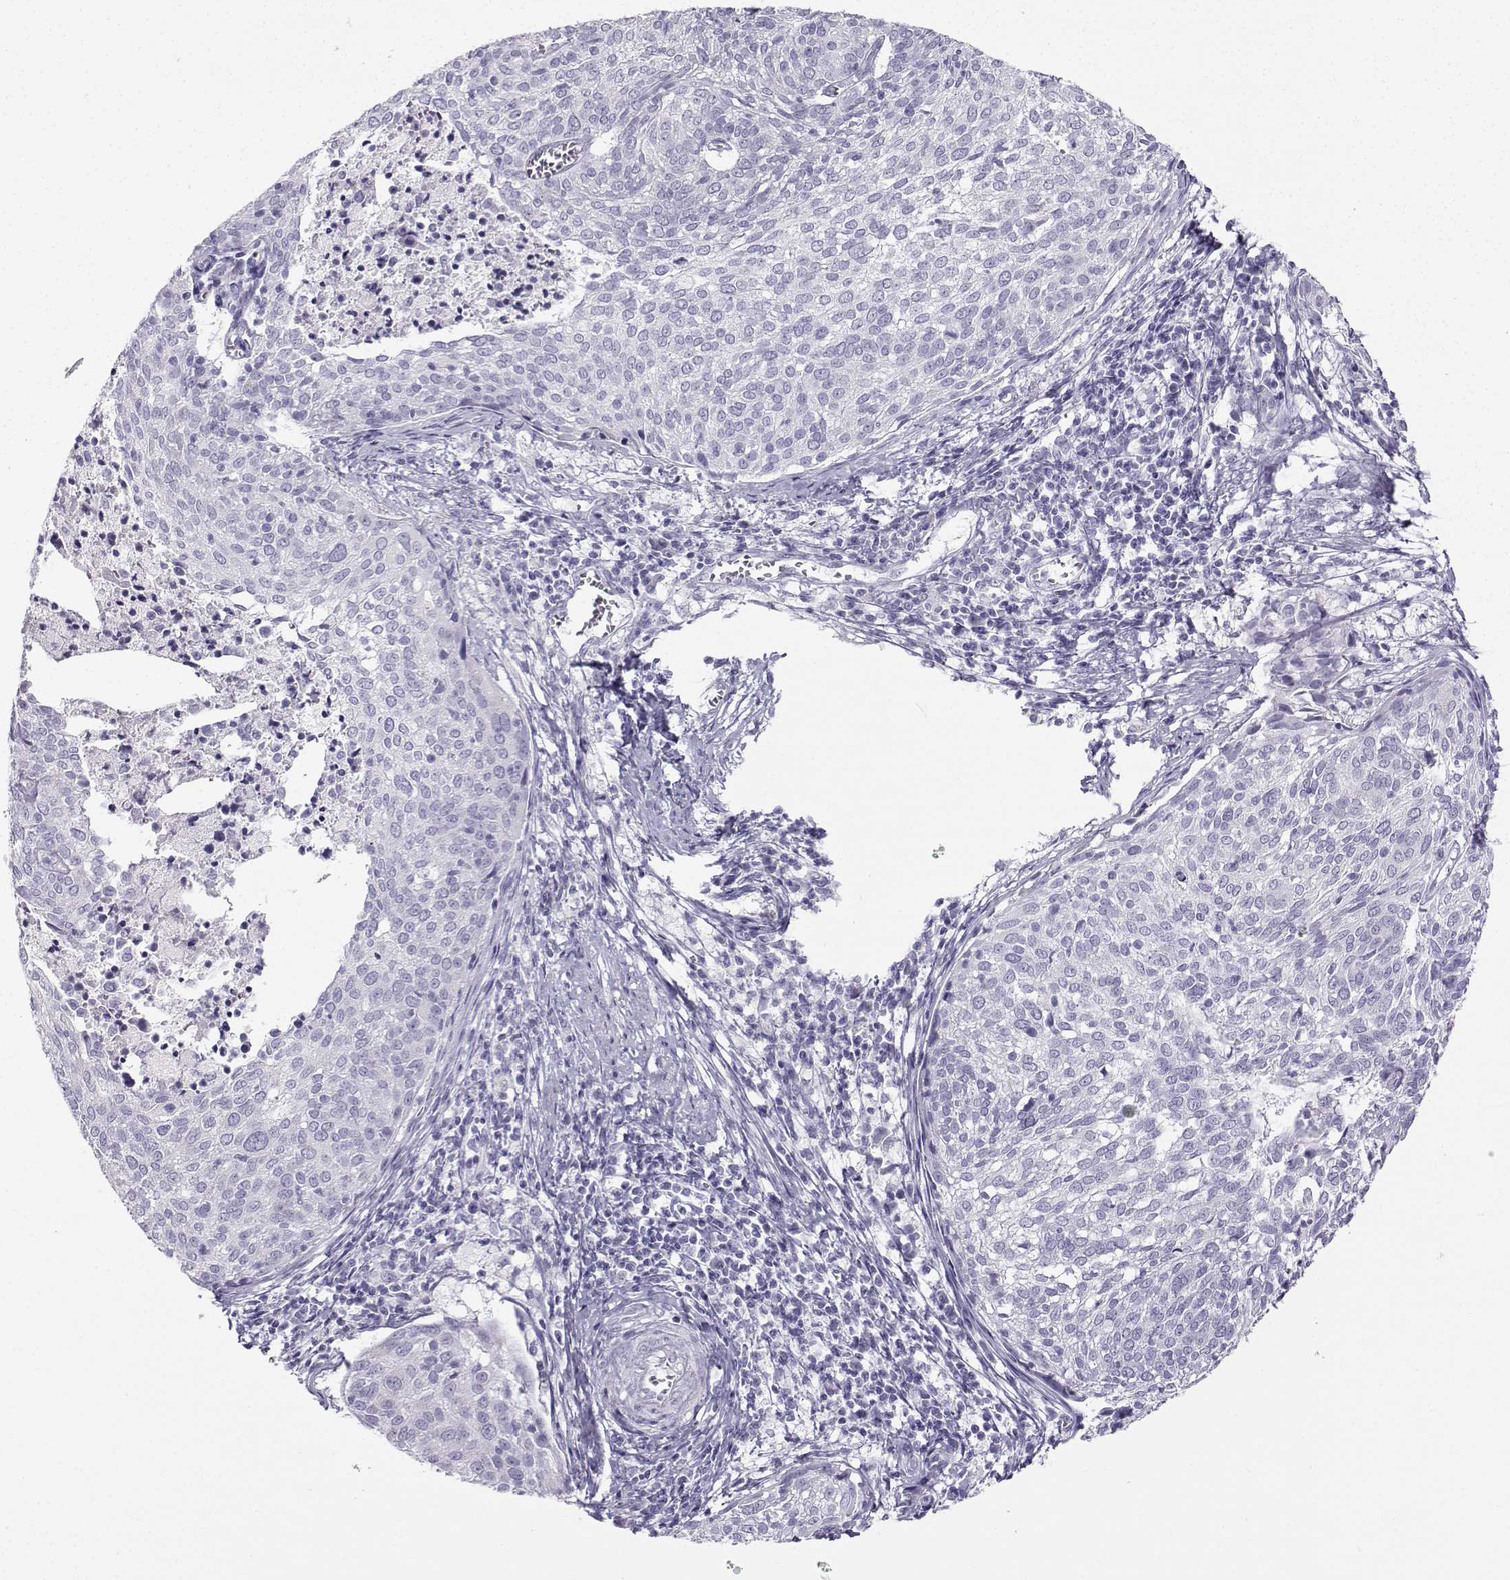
{"staining": {"intensity": "negative", "quantity": "none", "location": "none"}, "tissue": "cervical cancer", "cell_type": "Tumor cells", "image_type": "cancer", "snomed": [{"axis": "morphology", "description": "Squamous cell carcinoma, NOS"}, {"axis": "topography", "description": "Cervix"}], "caption": "Immunohistochemistry (IHC) micrograph of neoplastic tissue: cervical squamous cell carcinoma stained with DAB reveals no significant protein staining in tumor cells.", "gene": "ZBTB8B", "patient": {"sex": "female", "age": 39}}